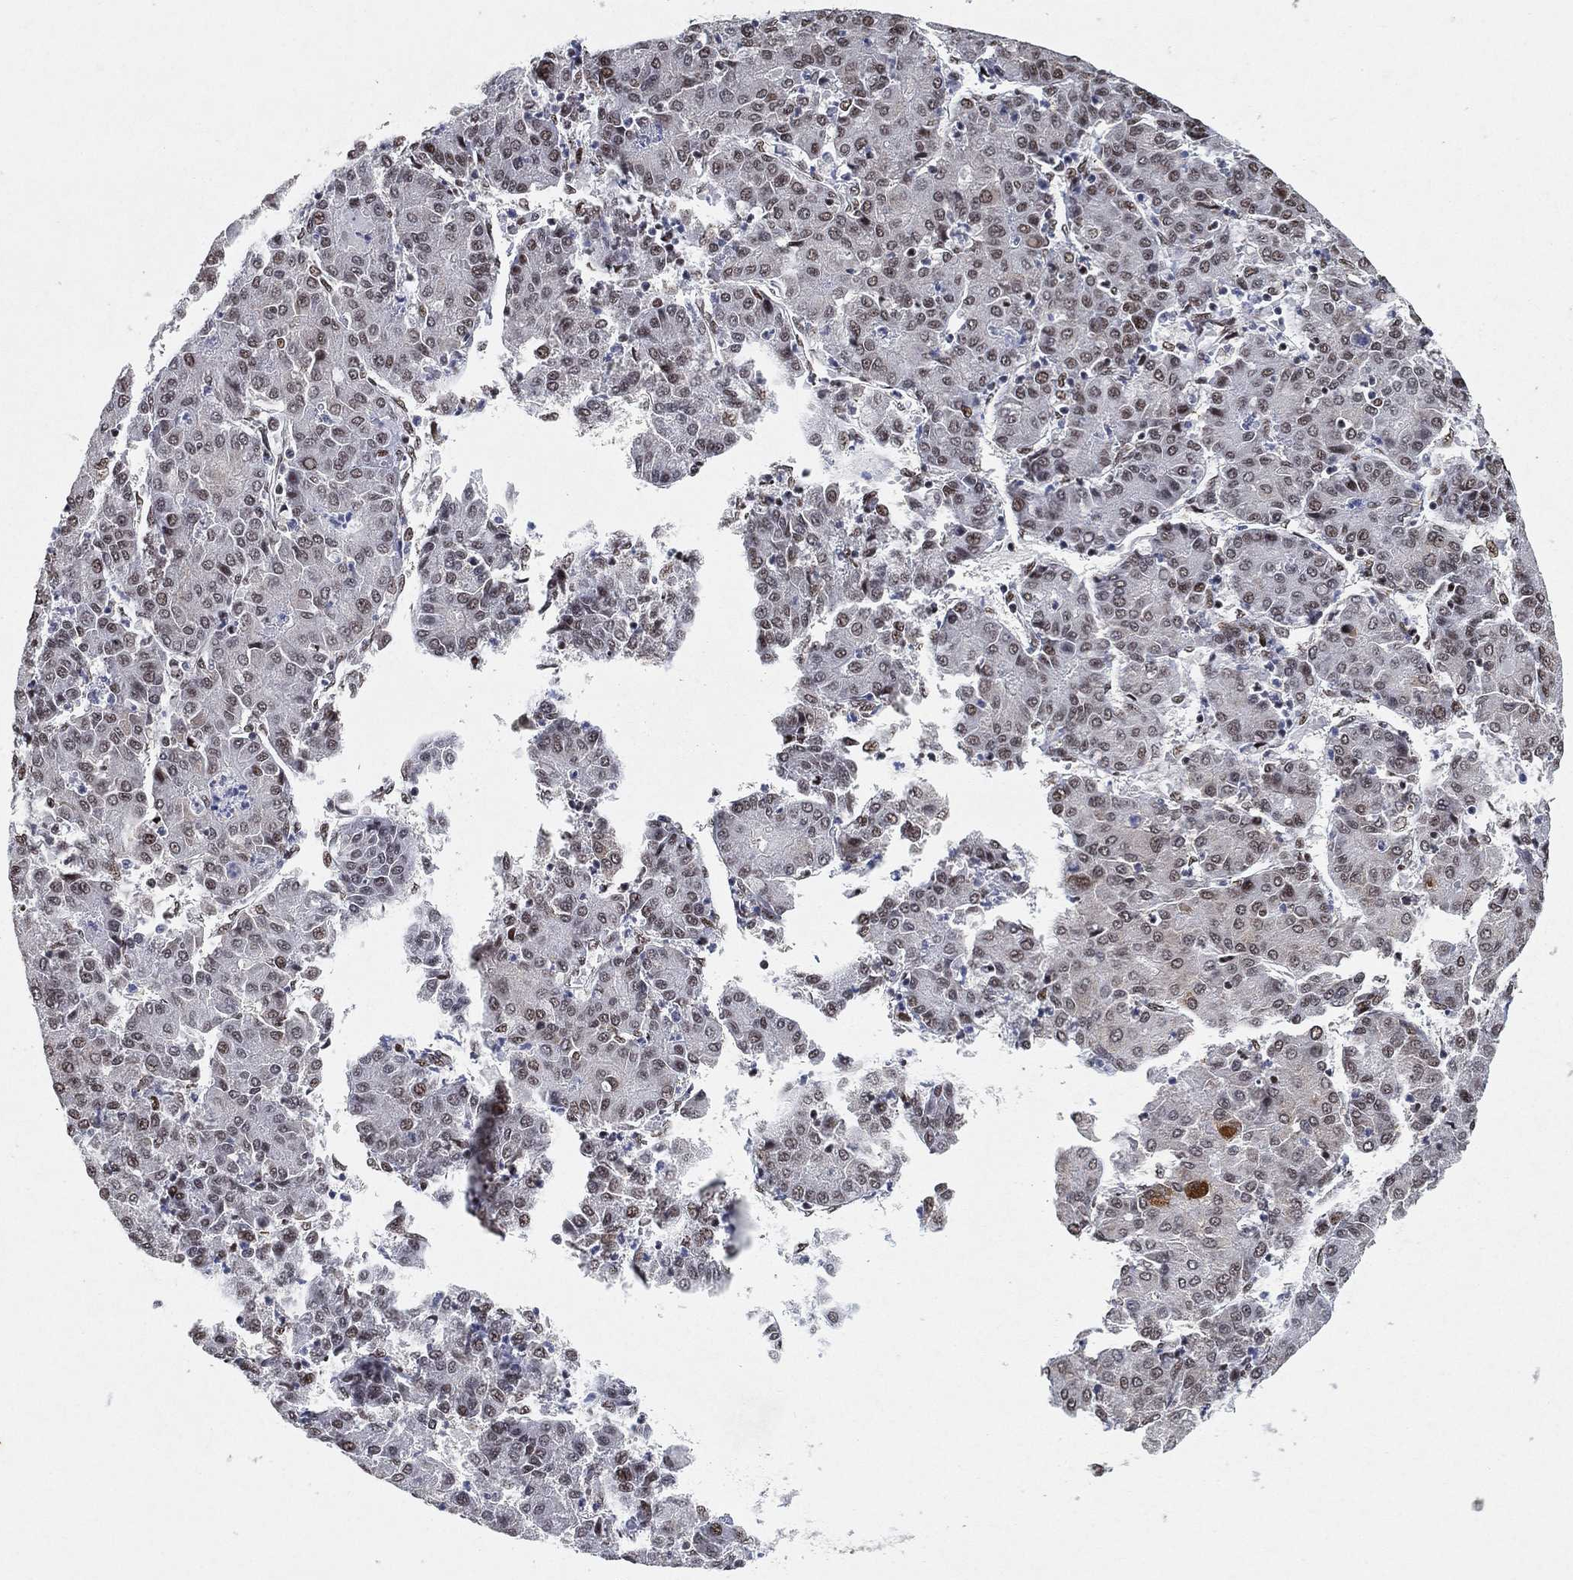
{"staining": {"intensity": "weak", "quantity": ">75%", "location": "nuclear"}, "tissue": "liver cancer", "cell_type": "Tumor cells", "image_type": "cancer", "snomed": [{"axis": "morphology", "description": "Carcinoma, Hepatocellular, NOS"}, {"axis": "topography", "description": "Liver"}], "caption": "Protein staining demonstrates weak nuclear positivity in about >75% of tumor cells in liver cancer. (DAB = brown stain, brightfield microscopy at high magnification).", "gene": "DDX27", "patient": {"sex": "male", "age": 65}}